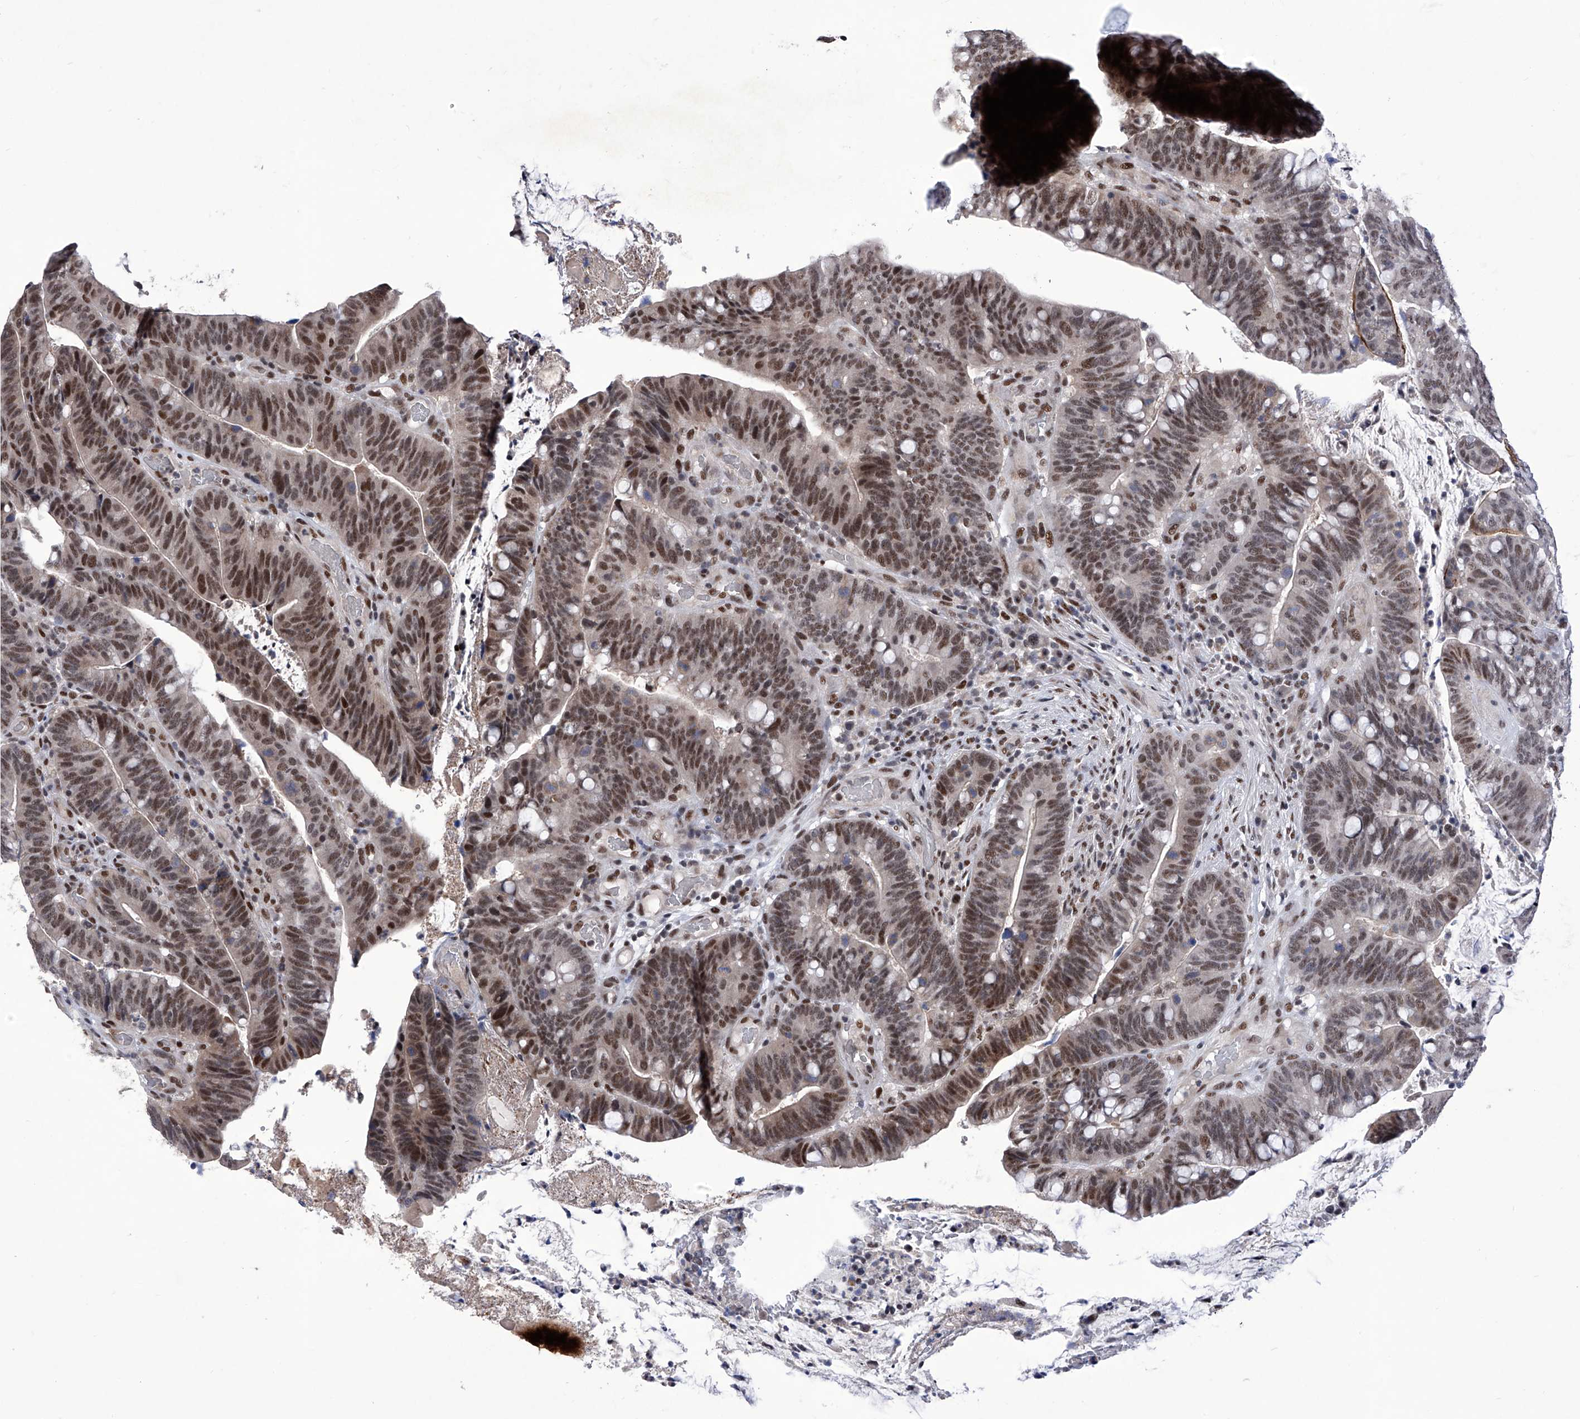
{"staining": {"intensity": "moderate", "quantity": ">75%", "location": "nuclear"}, "tissue": "colorectal cancer", "cell_type": "Tumor cells", "image_type": "cancer", "snomed": [{"axis": "morphology", "description": "Adenocarcinoma, NOS"}, {"axis": "topography", "description": "Colon"}], "caption": "Immunohistochemical staining of human colorectal cancer demonstrates moderate nuclear protein staining in about >75% of tumor cells.", "gene": "RAD54L", "patient": {"sex": "female", "age": 66}}